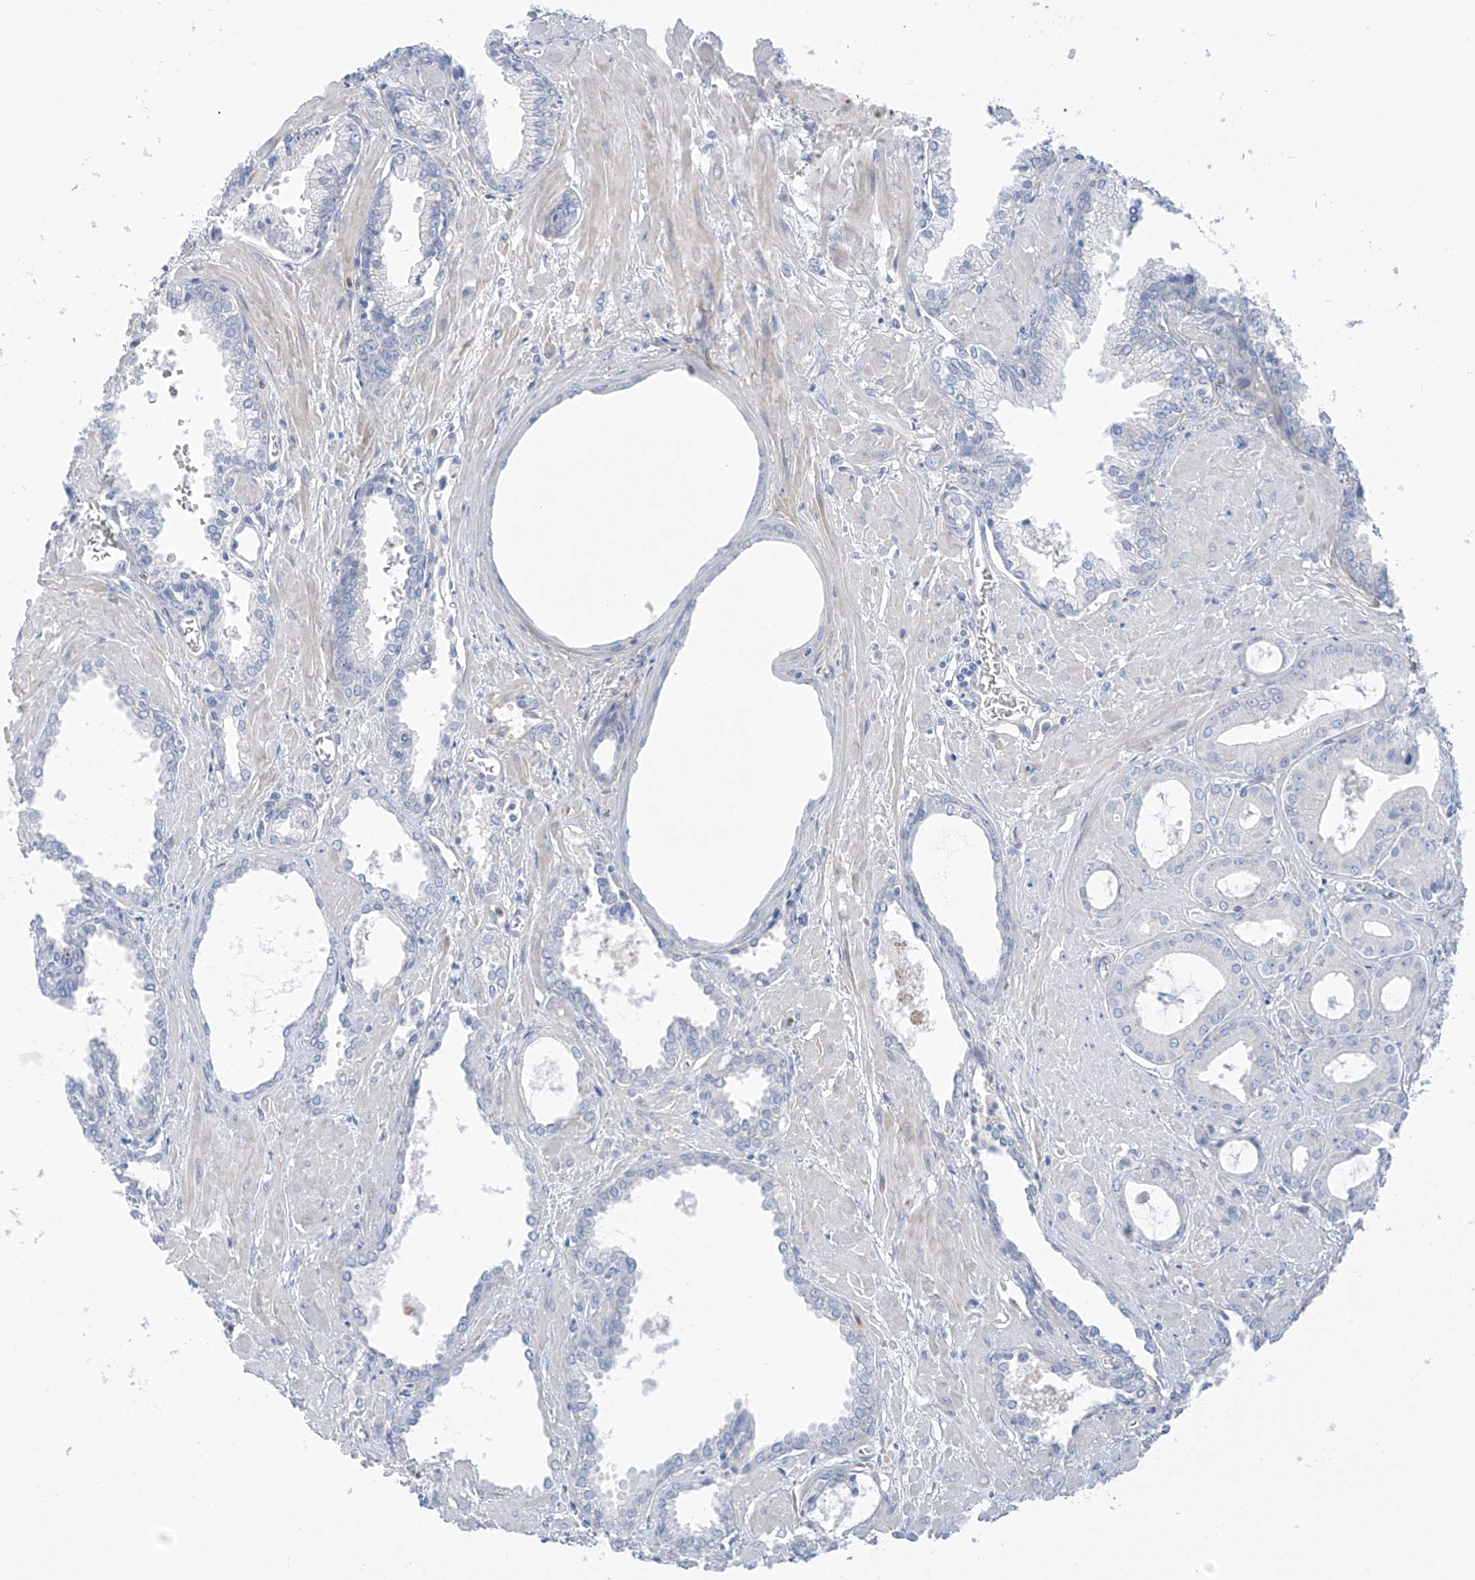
{"staining": {"intensity": "negative", "quantity": "none", "location": "none"}, "tissue": "prostate cancer", "cell_type": "Tumor cells", "image_type": "cancer", "snomed": [{"axis": "morphology", "description": "Adenocarcinoma, Low grade"}, {"axis": "topography", "description": "Prostate"}], "caption": "DAB (3,3'-diaminobenzidine) immunohistochemical staining of prostate adenocarcinoma (low-grade) reveals no significant positivity in tumor cells.", "gene": "FABP2", "patient": {"sex": "male", "age": 67}}